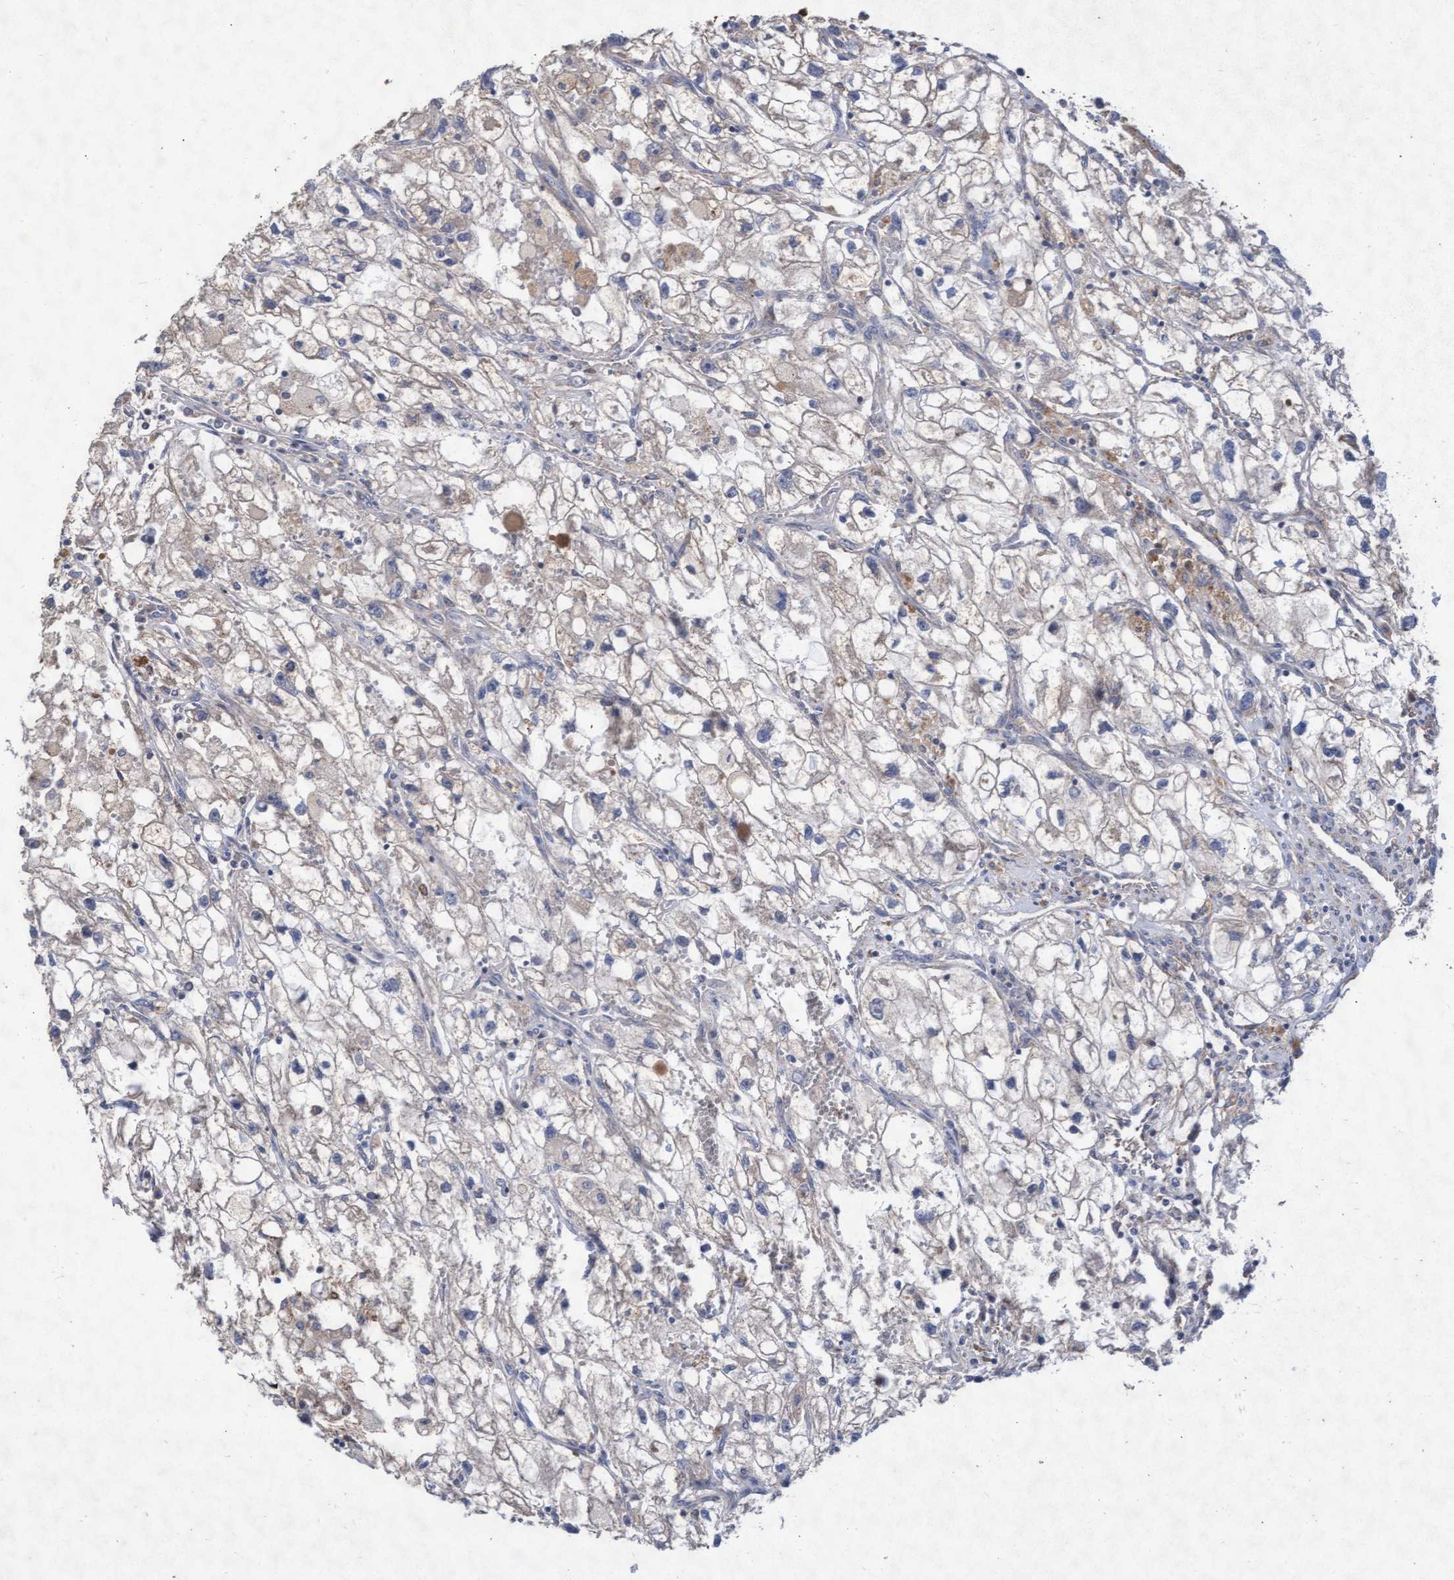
{"staining": {"intensity": "negative", "quantity": "none", "location": "none"}, "tissue": "renal cancer", "cell_type": "Tumor cells", "image_type": "cancer", "snomed": [{"axis": "morphology", "description": "Adenocarcinoma, NOS"}, {"axis": "topography", "description": "Kidney"}], "caption": "Micrograph shows no significant protein positivity in tumor cells of renal cancer.", "gene": "ABCF2", "patient": {"sex": "female", "age": 70}}